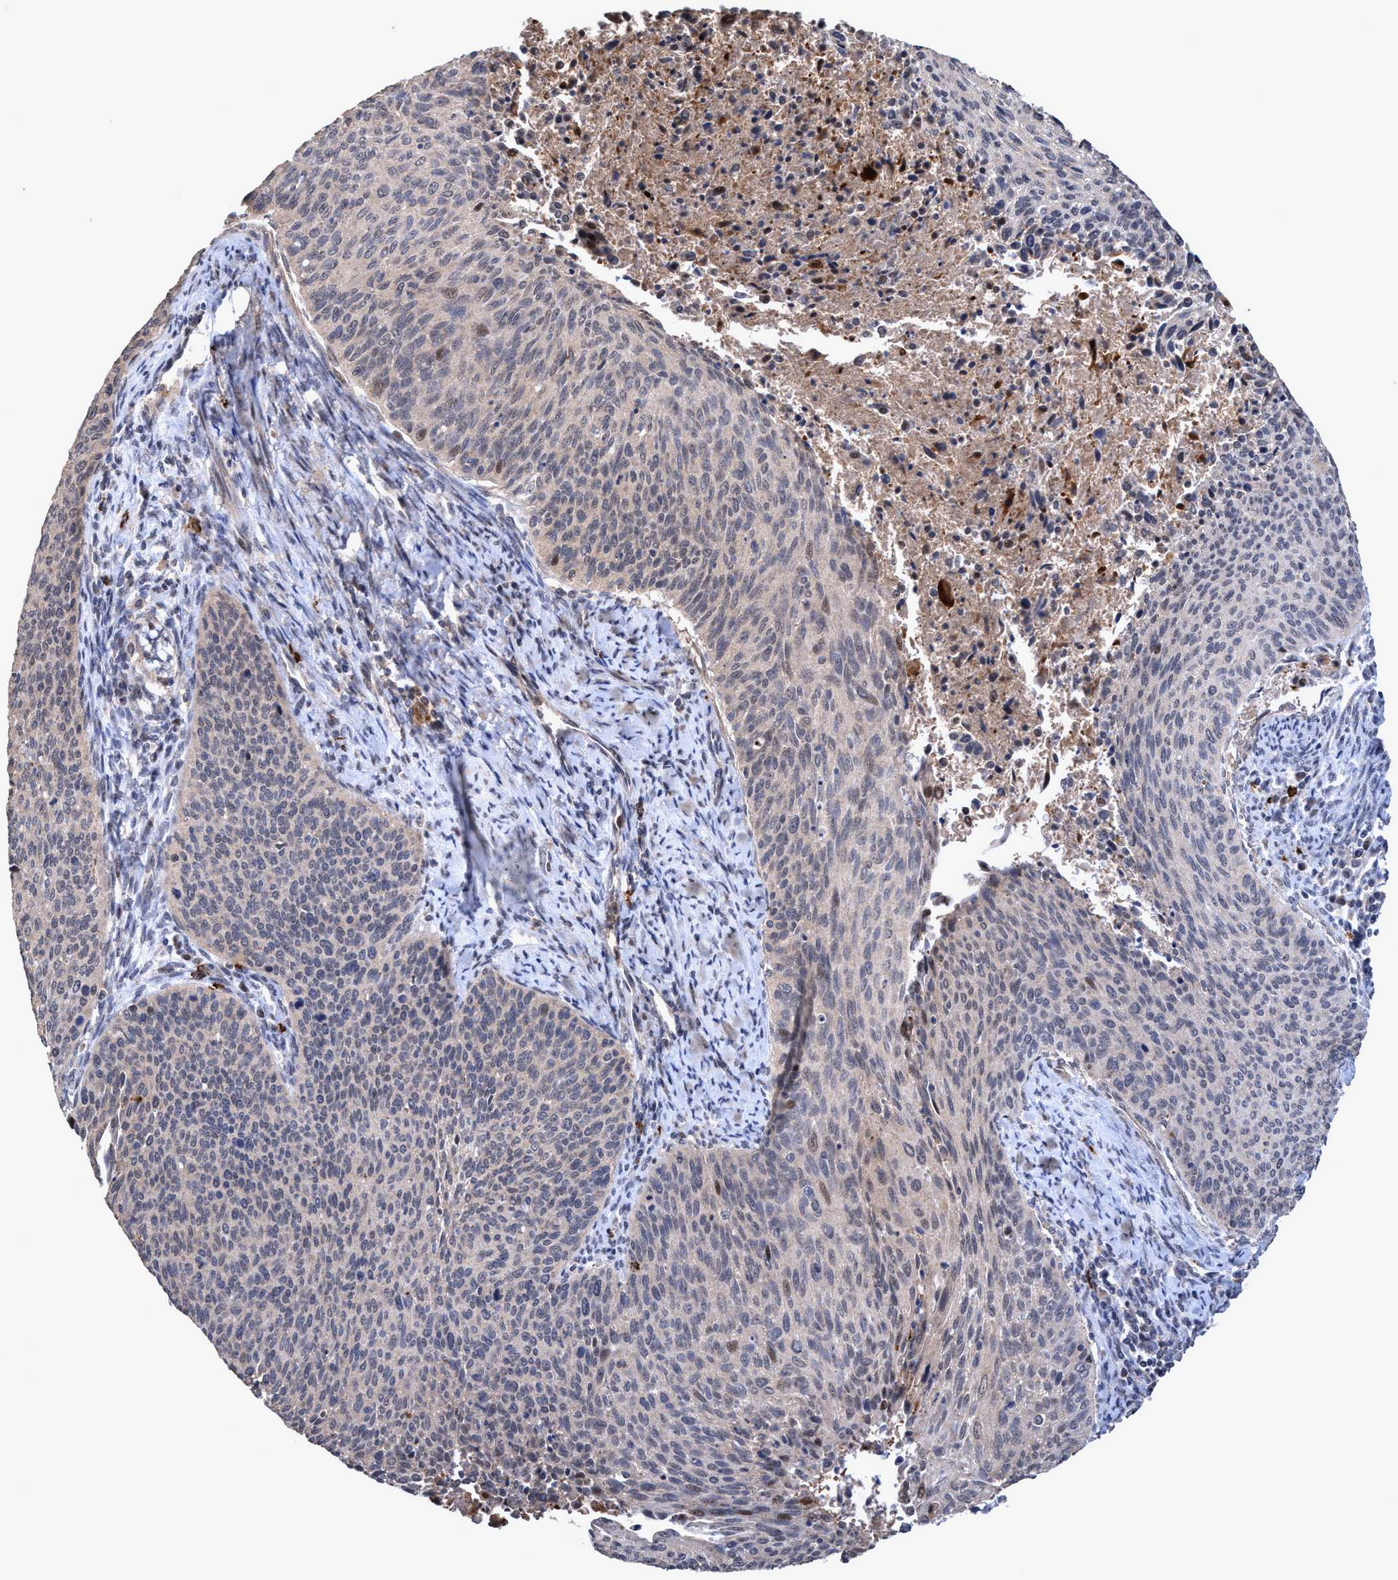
{"staining": {"intensity": "weak", "quantity": "<25%", "location": "cytoplasmic/membranous"}, "tissue": "cervical cancer", "cell_type": "Tumor cells", "image_type": "cancer", "snomed": [{"axis": "morphology", "description": "Squamous cell carcinoma, NOS"}, {"axis": "topography", "description": "Cervix"}], "caption": "The photomicrograph demonstrates no significant staining in tumor cells of cervical cancer.", "gene": "ZNF677", "patient": {"sex": "female", "age": 55}}